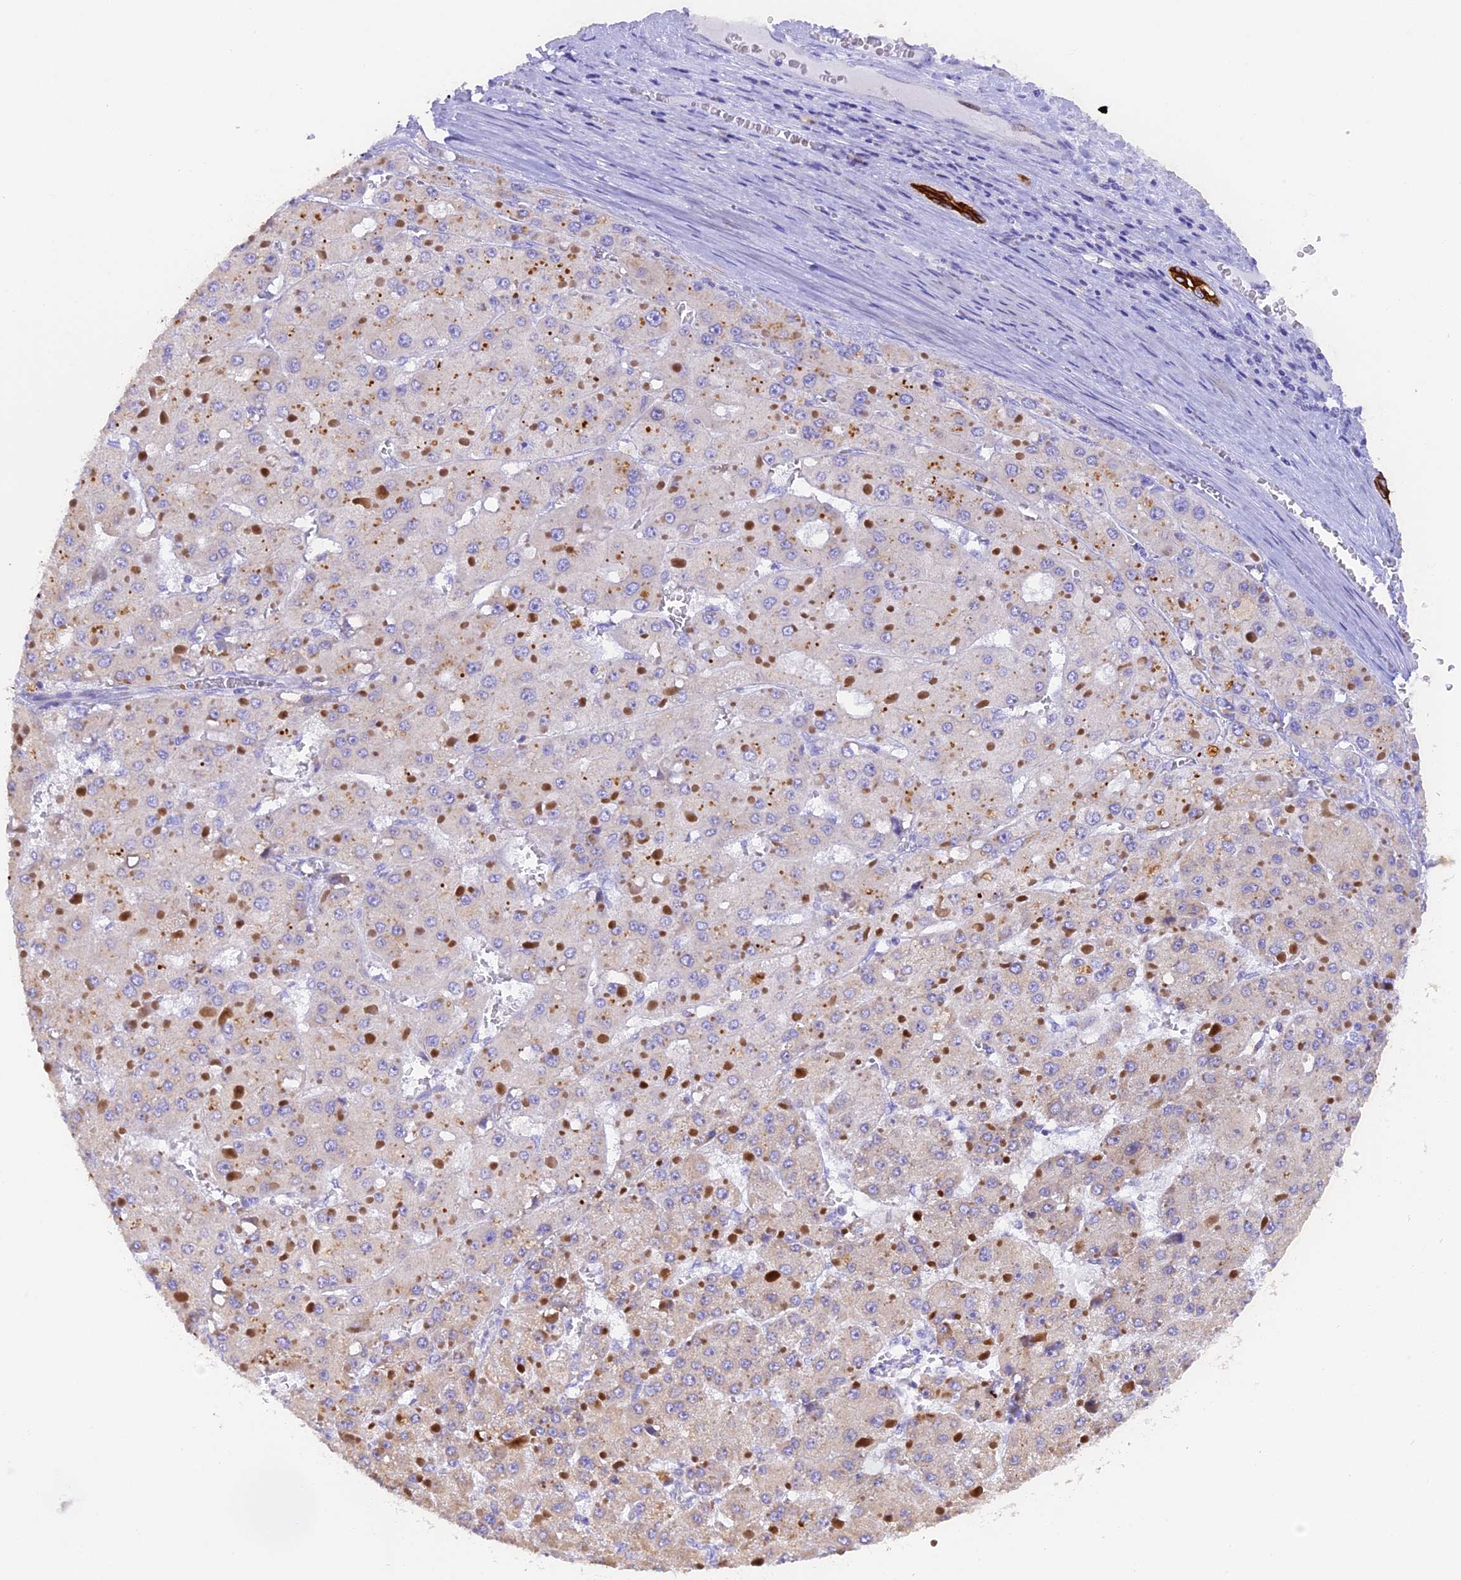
{"staining": {"intensity": "negative", "quantity": "none", "location": "none"}, "tissue": "liver cancer", "cell_type": "Tumor cells", "image_type": "cancer", "snomed": [{"axis": "morphology", "description": "Carcinoma, Hepatocellular, NOS"}, {"axis": "topography", "description": "Liver"}], "caption": "Liver hepatocellular carcinoma was stained to show a protein in brown. There is no significant staining in tumor cells. (DAB IHC, high magnification).", "gene": "PKIA", "patient": {"sex": "female", "age": 73}}